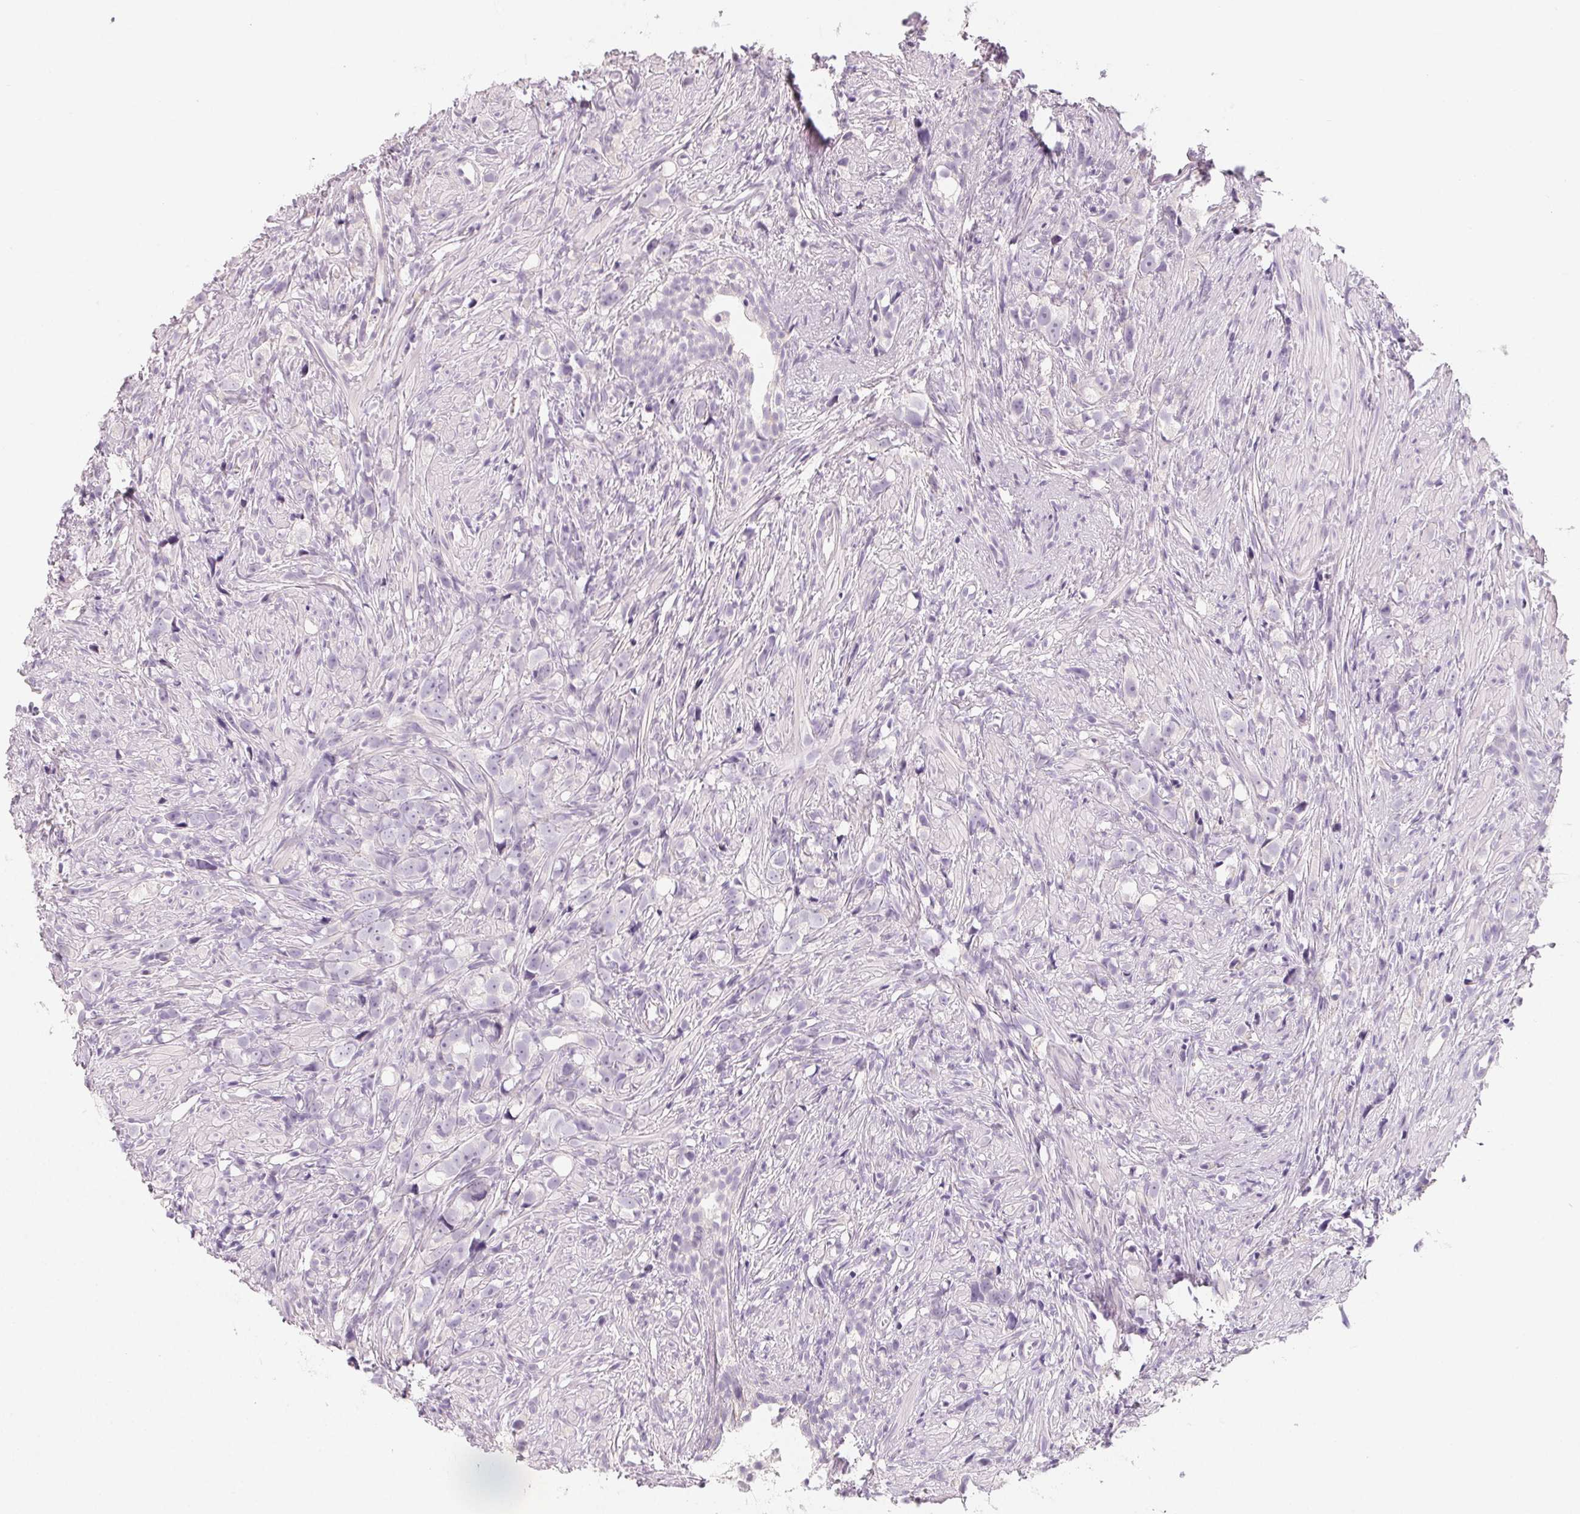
{"staining": {"intensity": "negative", "quantity": "none", "location": "none"}, "tissue": "prostate cancer", "cell_type": "Tumor cells", "image_type": "cancer", "snomed": [{"axis": "morphology", "description": "Adenocarcinoma, High grade"}, {"axis": "topography", "description": "Prostate"}], "caption": "A micrograph of adenocarcinoma (high-grade) (prostate) stained for a protein shows no brown staining in tumor cells. (DAB immunohistochemistry (IHC), high magnification).", "gene": "SH3GL2", "patient": {"sex": "male", "age": 75}}